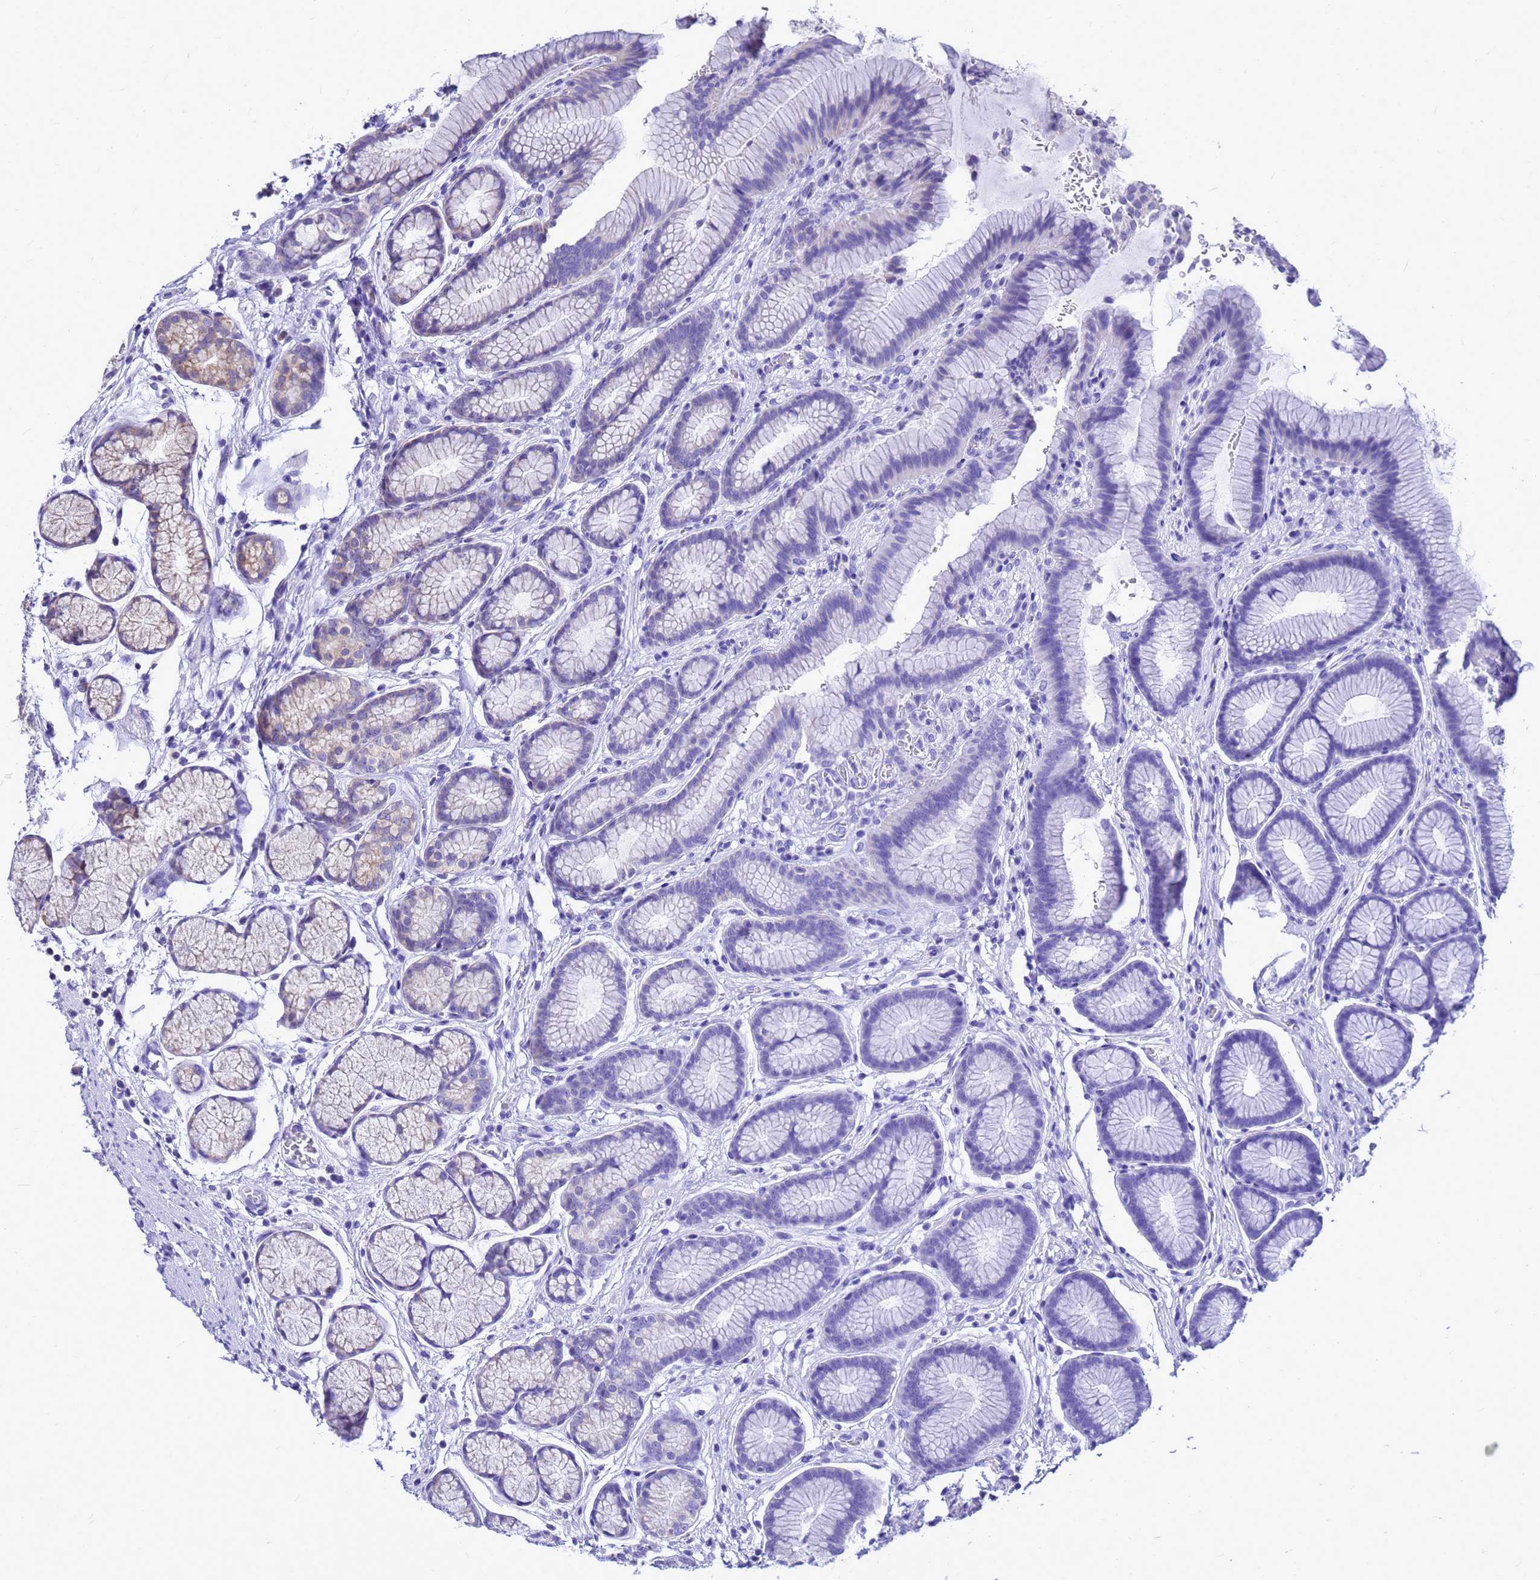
{"staining": {"intensity": "moderate", "quantity": "<25%", "location": "cytoplasmic/membranous"}, "tissue": "stomach", "cell_type": "Glandular cells", "image_type": "normal", "snomed": [{"axis": "morphology", "description": "Normal tissue, NOS"}, {"axis": "topography", "description": "Stomach"}], "caption": "Immunohistochemical staining of normal human stomach shows <25% levels of moderate cytoplasmic/membranous protein expression in about <25% of glandular cells. Immunohistochemistry stains the protein of interest in brown and the nuclei are stained blue.", "gene": "CMC4", "patient": {"sex": "male", "age": 42}}